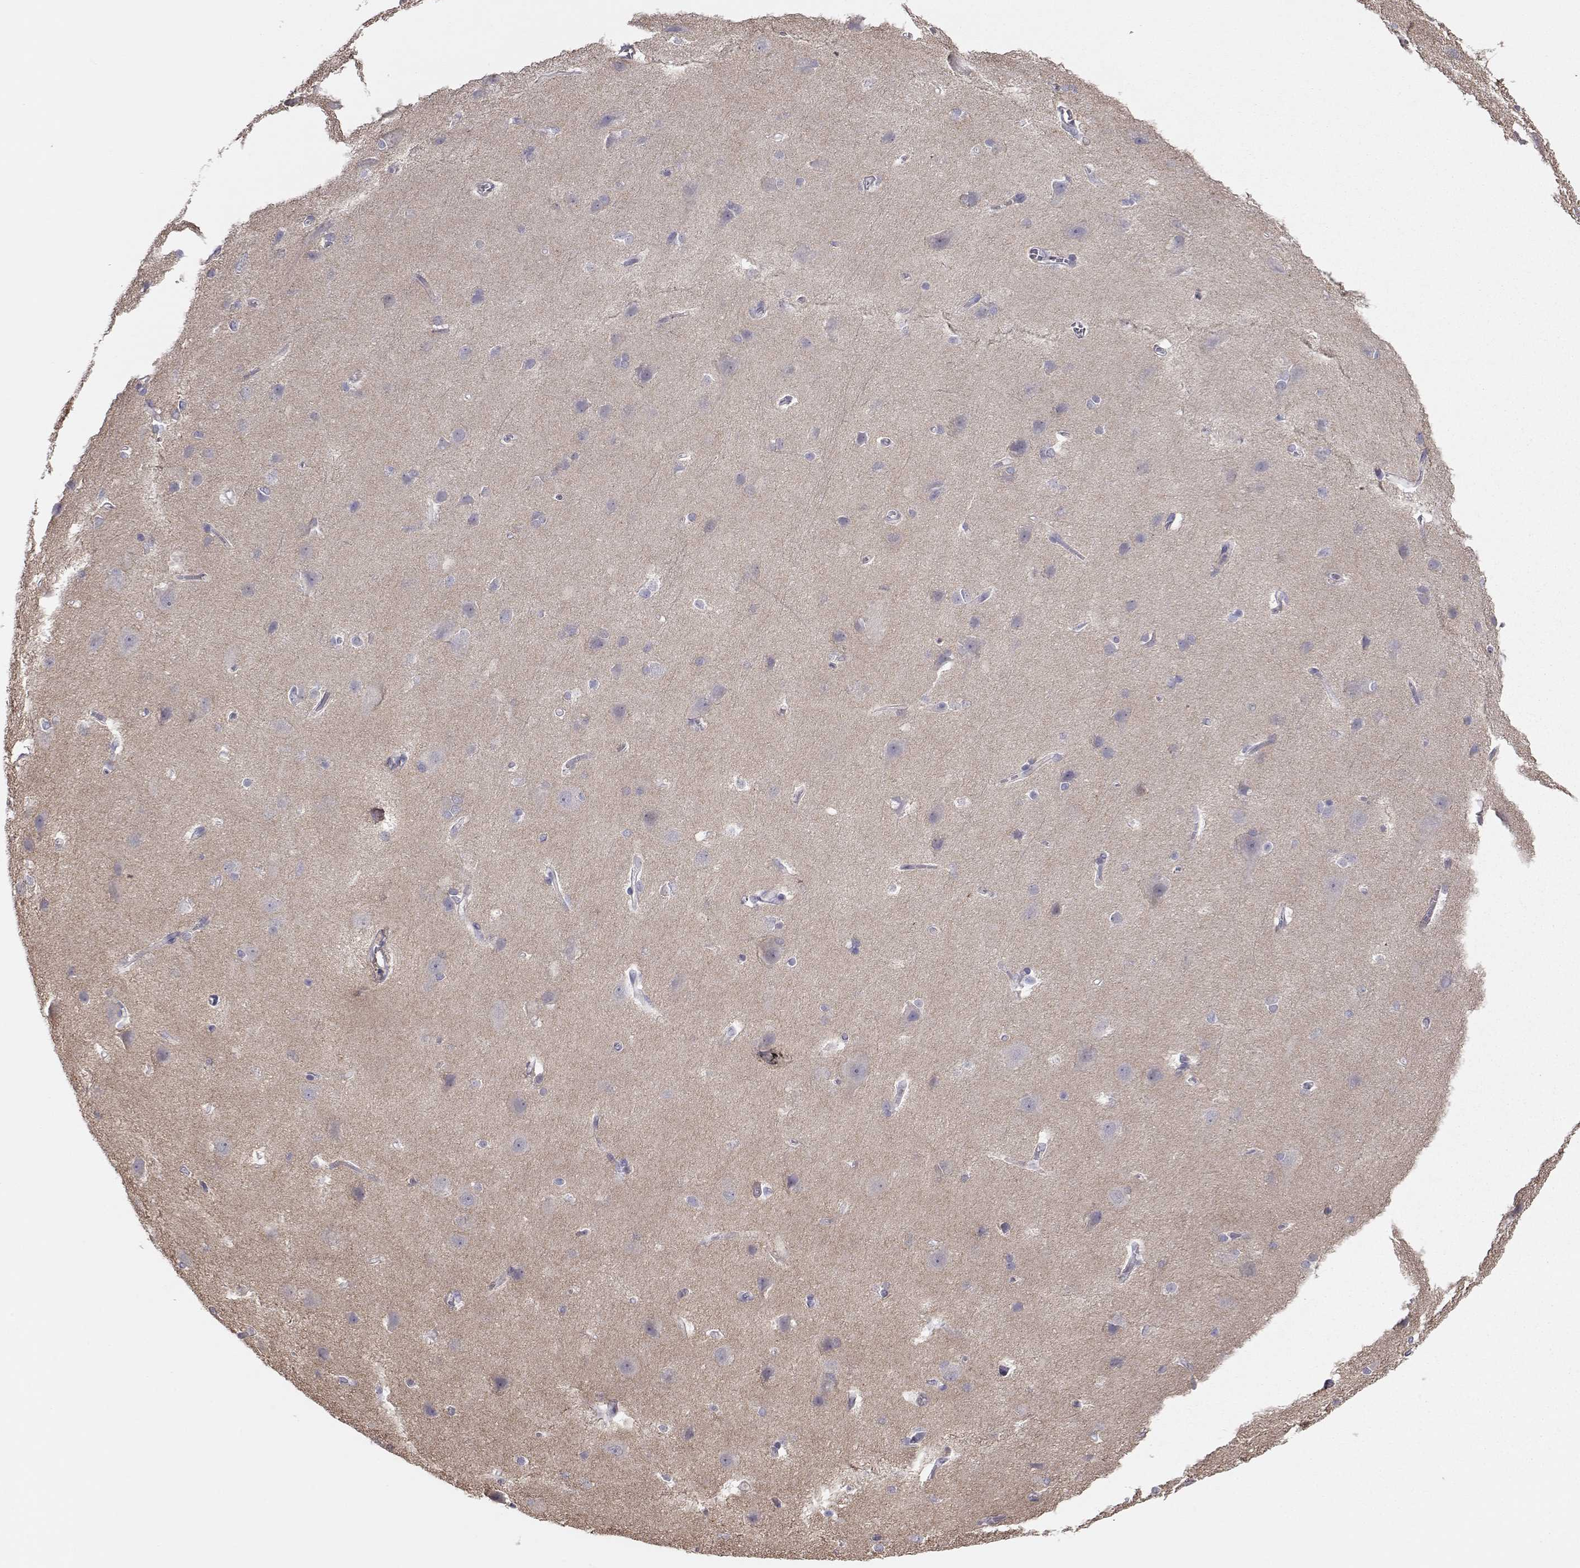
{"staining": {"intensity": "negative", "quantity": "none", "location": "none"}, "tissue": "cerebral cortex", "cell_type": "Endothelial cells", "image_type": "normal", "snomed": [{"axis": "morphology", "description": "Normal tissue, NOS"}, {"axis": "topography", "description": "Cerebral cortex"}], "caption": "Immunohistochemical staining of normal cerebral cortex shows no significant expression in endothelial cells. (DAB immunohistochemistry visualized using brightfield microscopy, high magnification).", "gene": "NCAM2", "patient": {"sex": "male", "age": 37}}